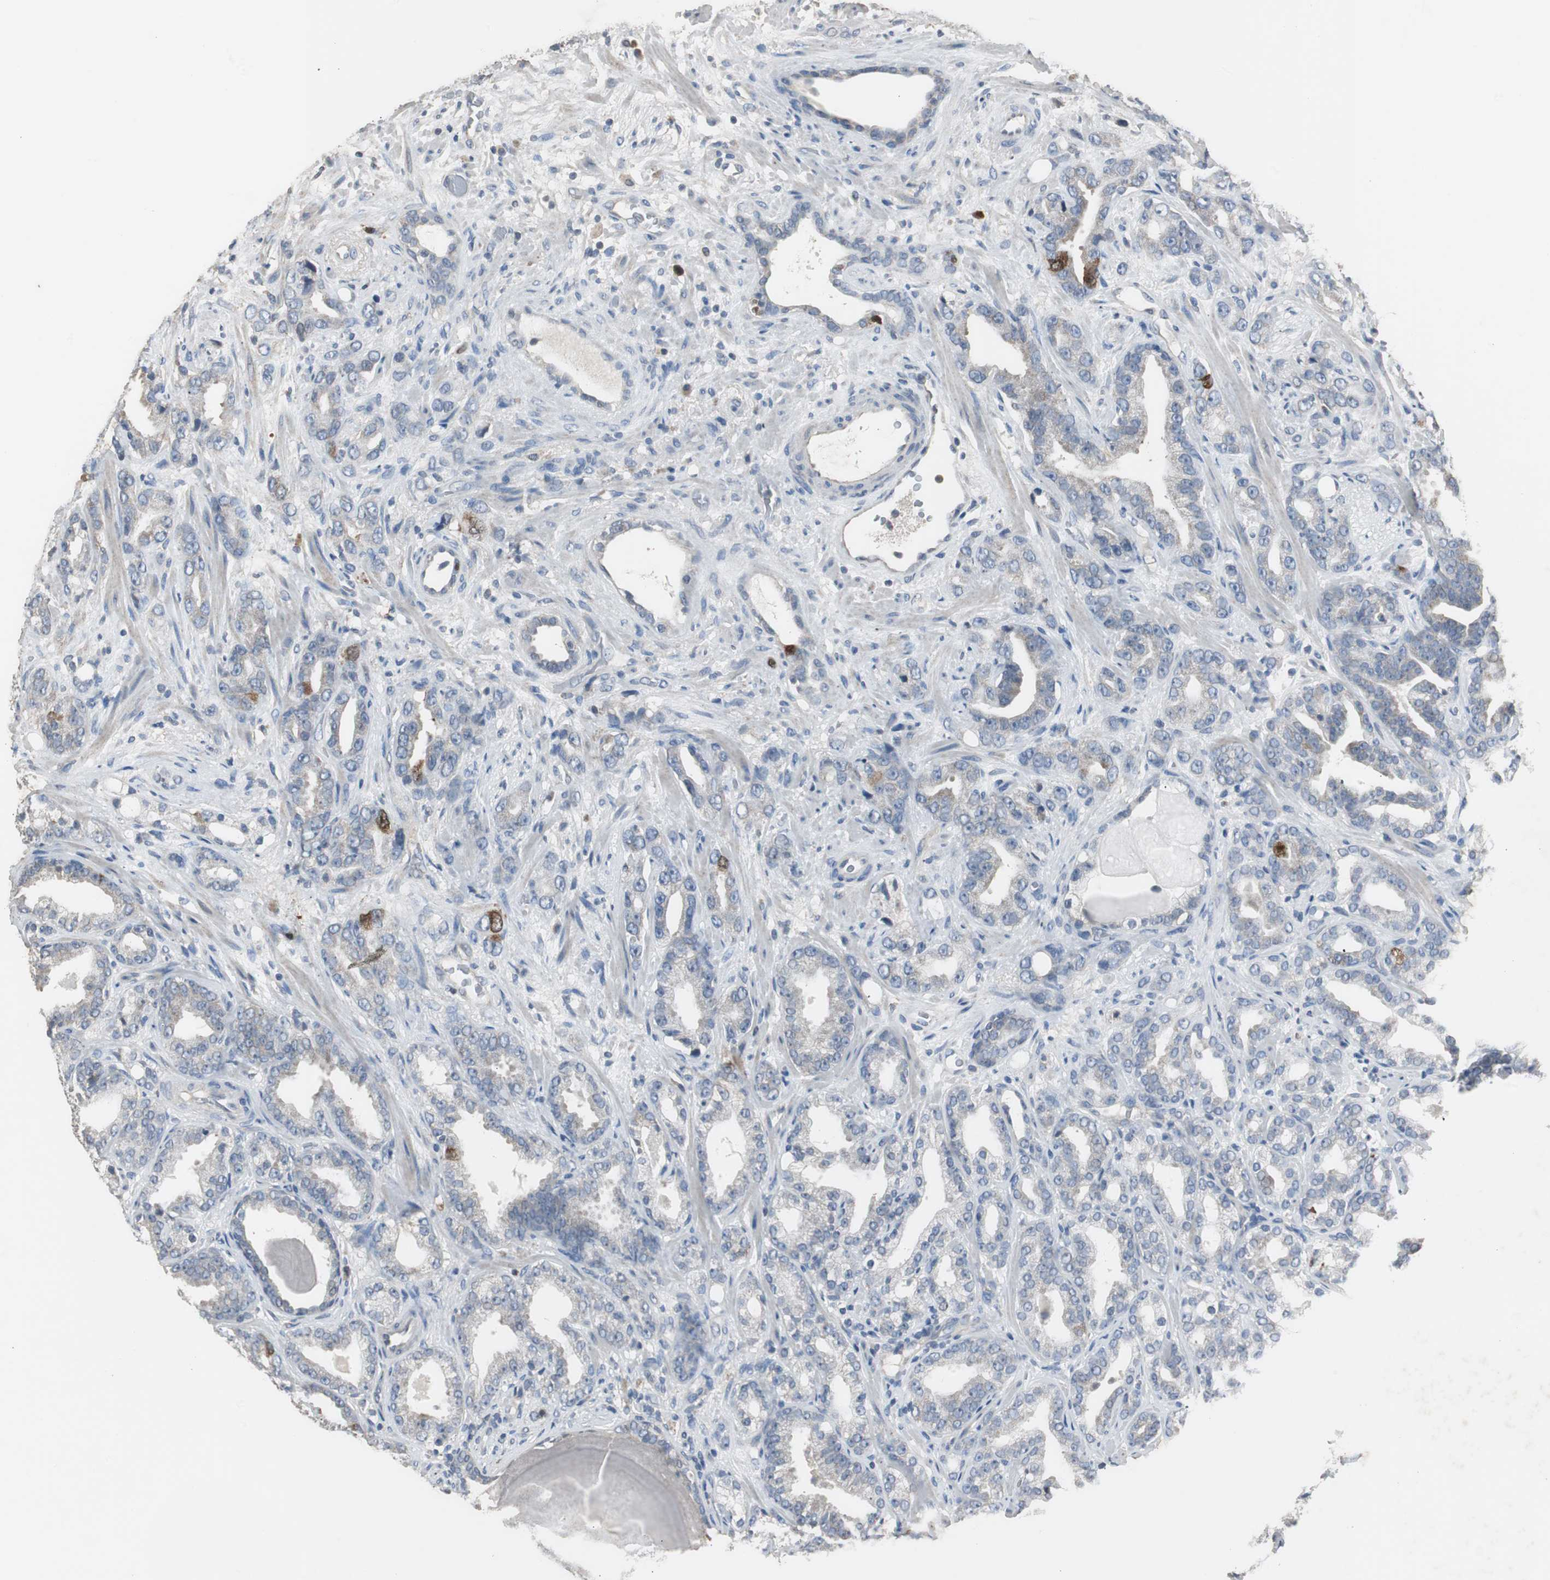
{"staining": {"intensity": "strong", "quantity": "<25%", "location": "cytoplasmic/membranous"}, "tissue": "prostate cancer", "cell_type": "Tumor cells", "image_type": "cancer", "snomed": [{"axis": "morphology", "description": "Adenocarcinoma, Low grade"}, {"axis": "topography", "description": "Prostate"}], "caption": "IHC (DAB) staining of prostate low-grade adenocarcinoma reveals strong cytoplasmic/membranous protein staining in approximately <25% of tumor cells. The staining was performed using DAB to visualize the protein expression in brown, while the nuclei were stained in blue with hematoxylin (Magnification: 20x).", "gene": "TK1", "patient": {"sex": "male", "age": 63}}